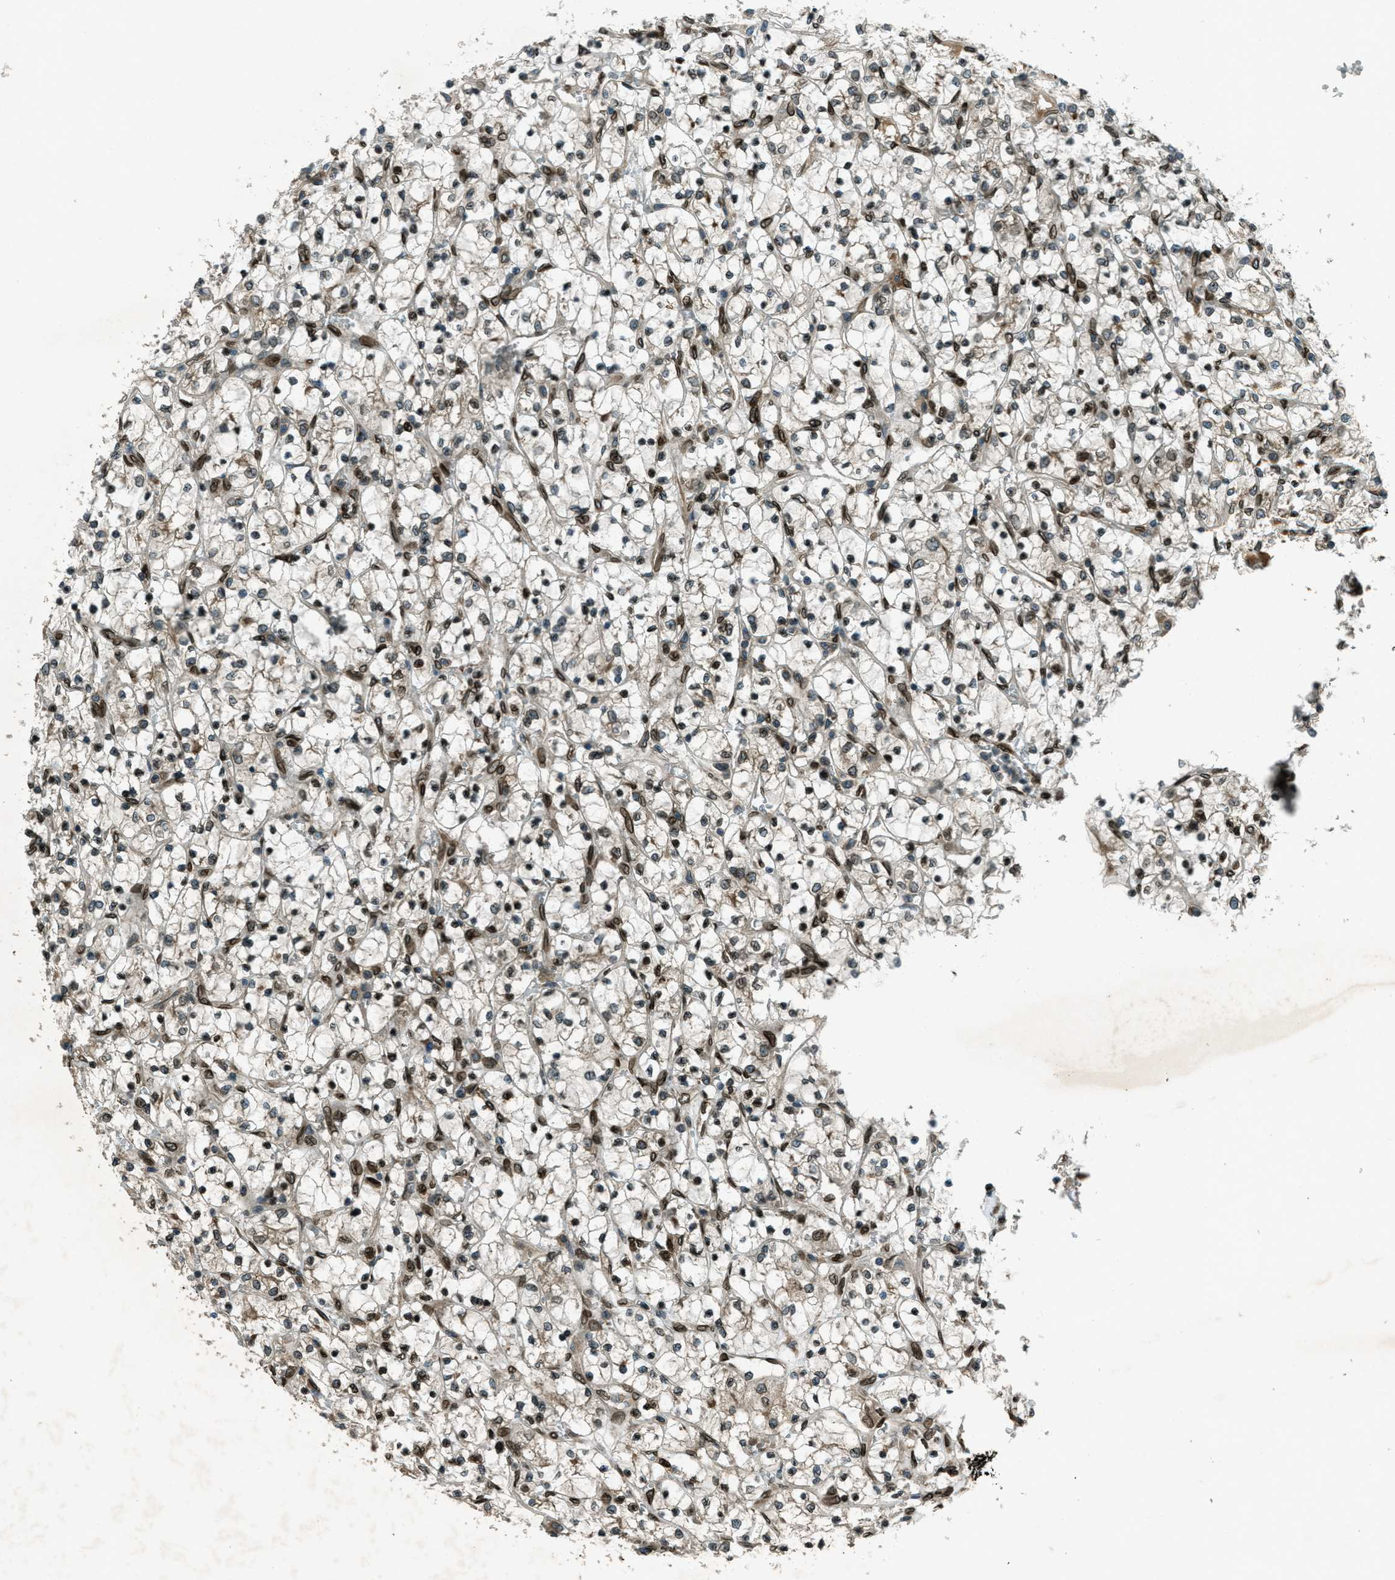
{"staining": {"intensity": "moderate", "quantity": ">75%", "location": "cytoplasmic/membranous,nuclear"}, "tissue": "renal cancer", "cell_type": "Tumor cells", "image_type": "cancer", "snomed": [{"axis": "morphology", "description": "Adenocarcinoma, NOS"}, {"axis": "topography", "description": "Kidney"}], "caption": "Human adenocarcinoma (renal) stained for a protein (brown) reveals moderate cytoplasmic/membranous and nuclear positive positivity in about >75% of tumor cells.", "gene": "LEMD2", "patient": {"sex": "female", "age": 69}}